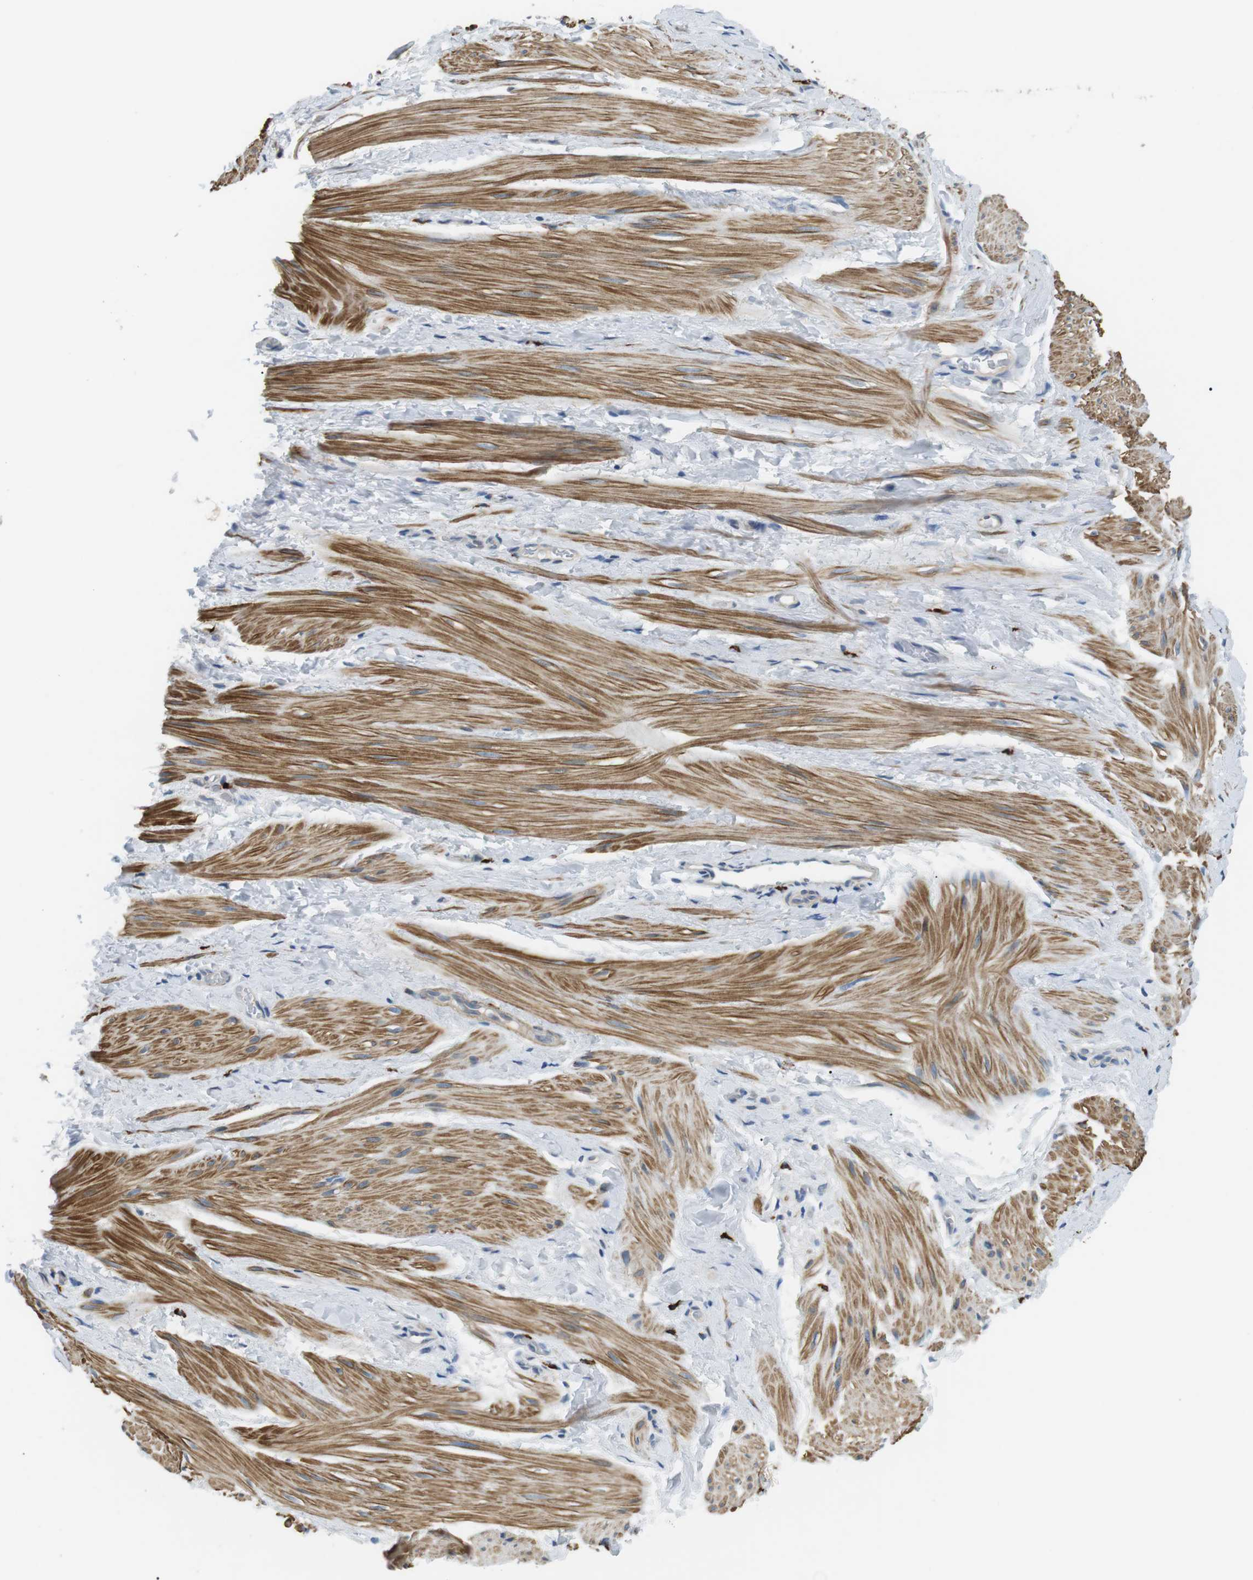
{"staining": {"intensity": "moderate", "quantity": ">75%", "location": "cytoplasmic/membranous"}, "tissue": "smooth muscle", "cell_type": "Smooth muscle cells", "image_type": "normal", "snomed": [{"axis": "morphology", "description": "Normal tissue, NOS"}, {"axis": "topography", "description": "Smooth muscle"}], "caption": "Immunohistochemical staining of normal human smooth muscle exhibits moderate cytoplasmic/membranous protein positivity in approximately >75% of smooth muscle cells. (Brightfield microscopy of DAB IHC at high magnification).", "gene": "GZMM", "patient": {"sex": "male", "age": 16}}